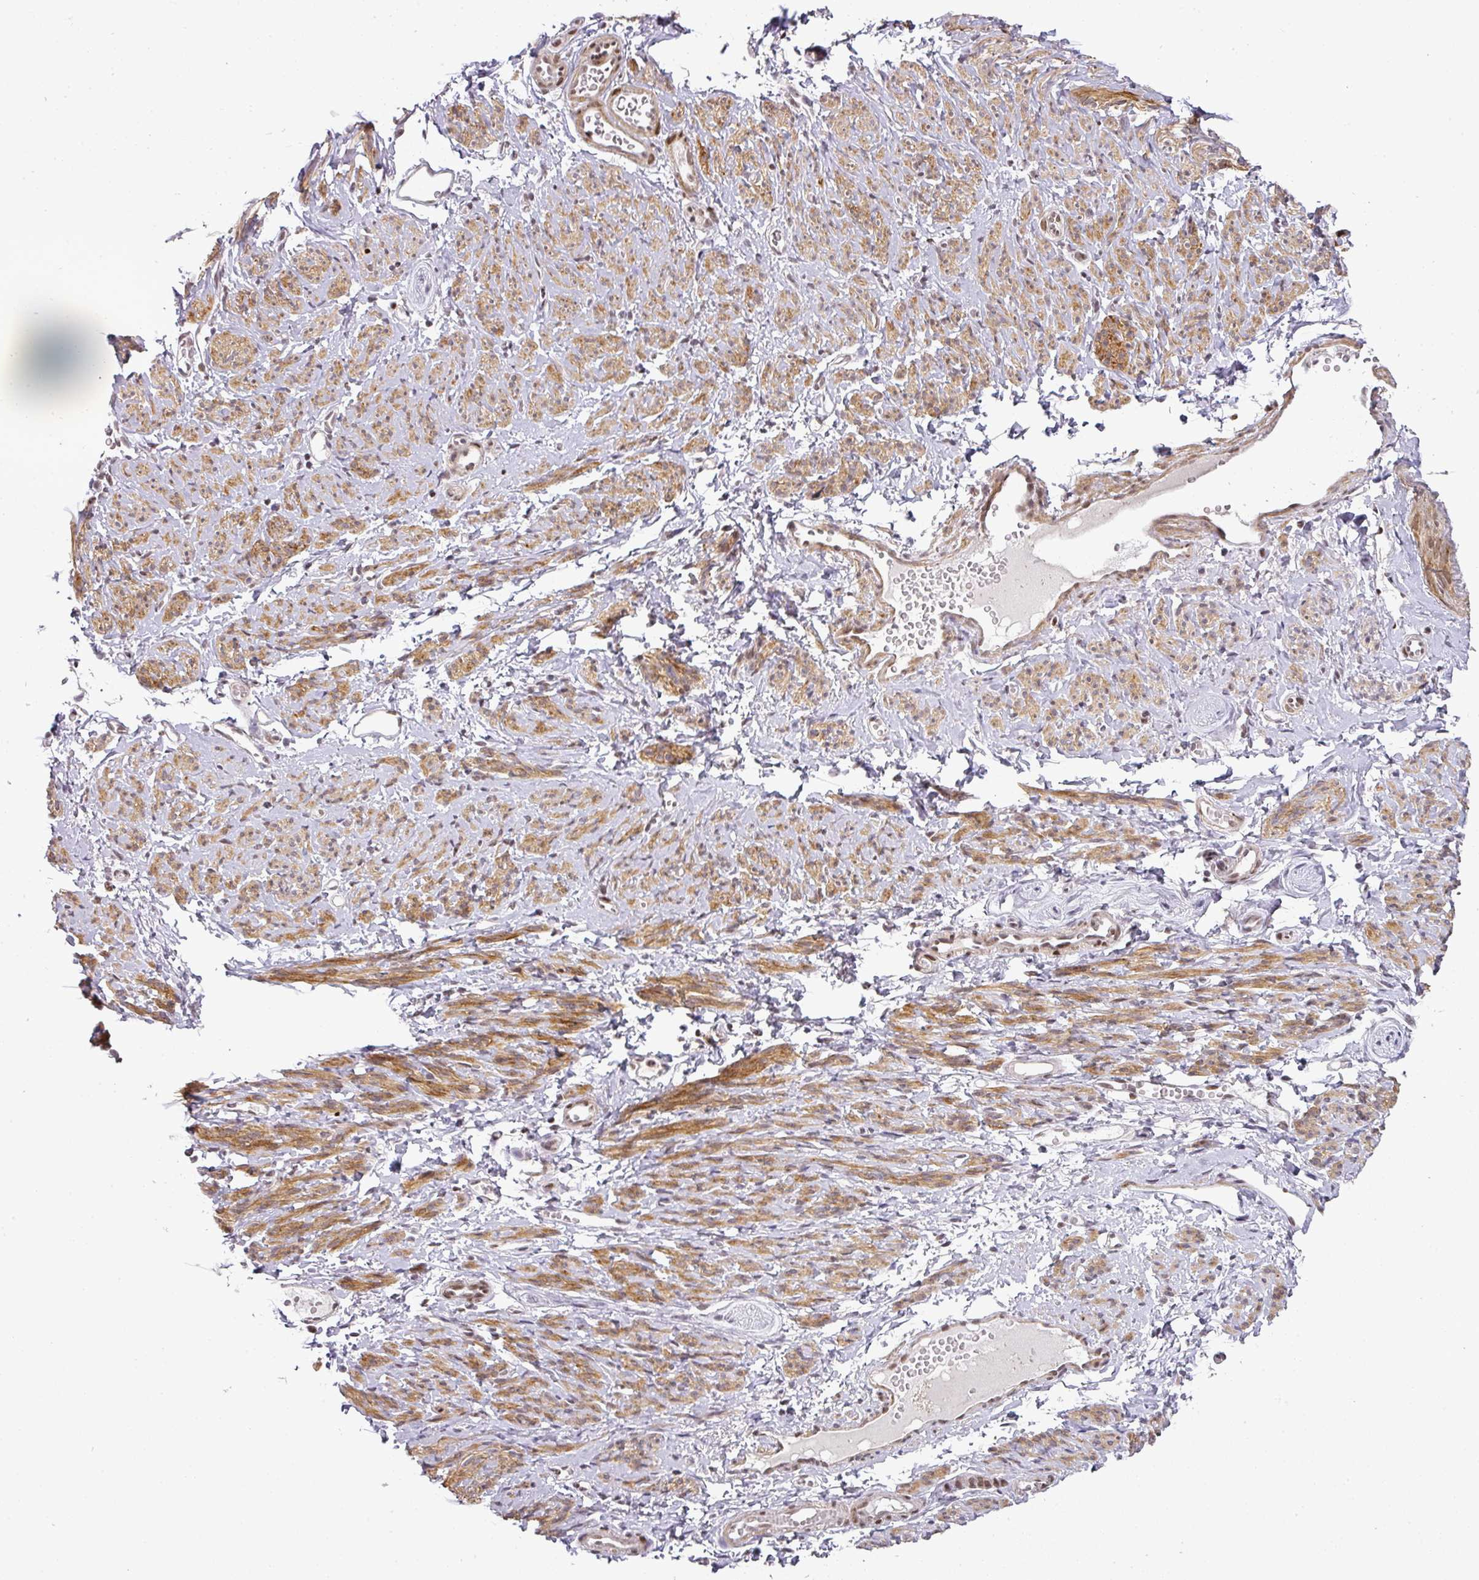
{"staining": {"intensity": "moderate", "quantity": ">75%", "location": "cytoplasmic/membranous"}, "tissue": "smooth muscle", "cell_type": "Smooth muscle cells", "image_type": "normal", "snomed": [{"axis": "morphology", "description": "Normal tissue, NOS"}, {"axis": "topography", "description": "Smooth muscle"}], "caption": "Immunohistochemistry (DAB) staining of normal smooth muscle reveals moderate cytoplasmic/membranous protein positivity in approximately >75% of smooth muscle cells.", "gene": "GPRIN2", "patient": {"sex": "female", "age": 65}}